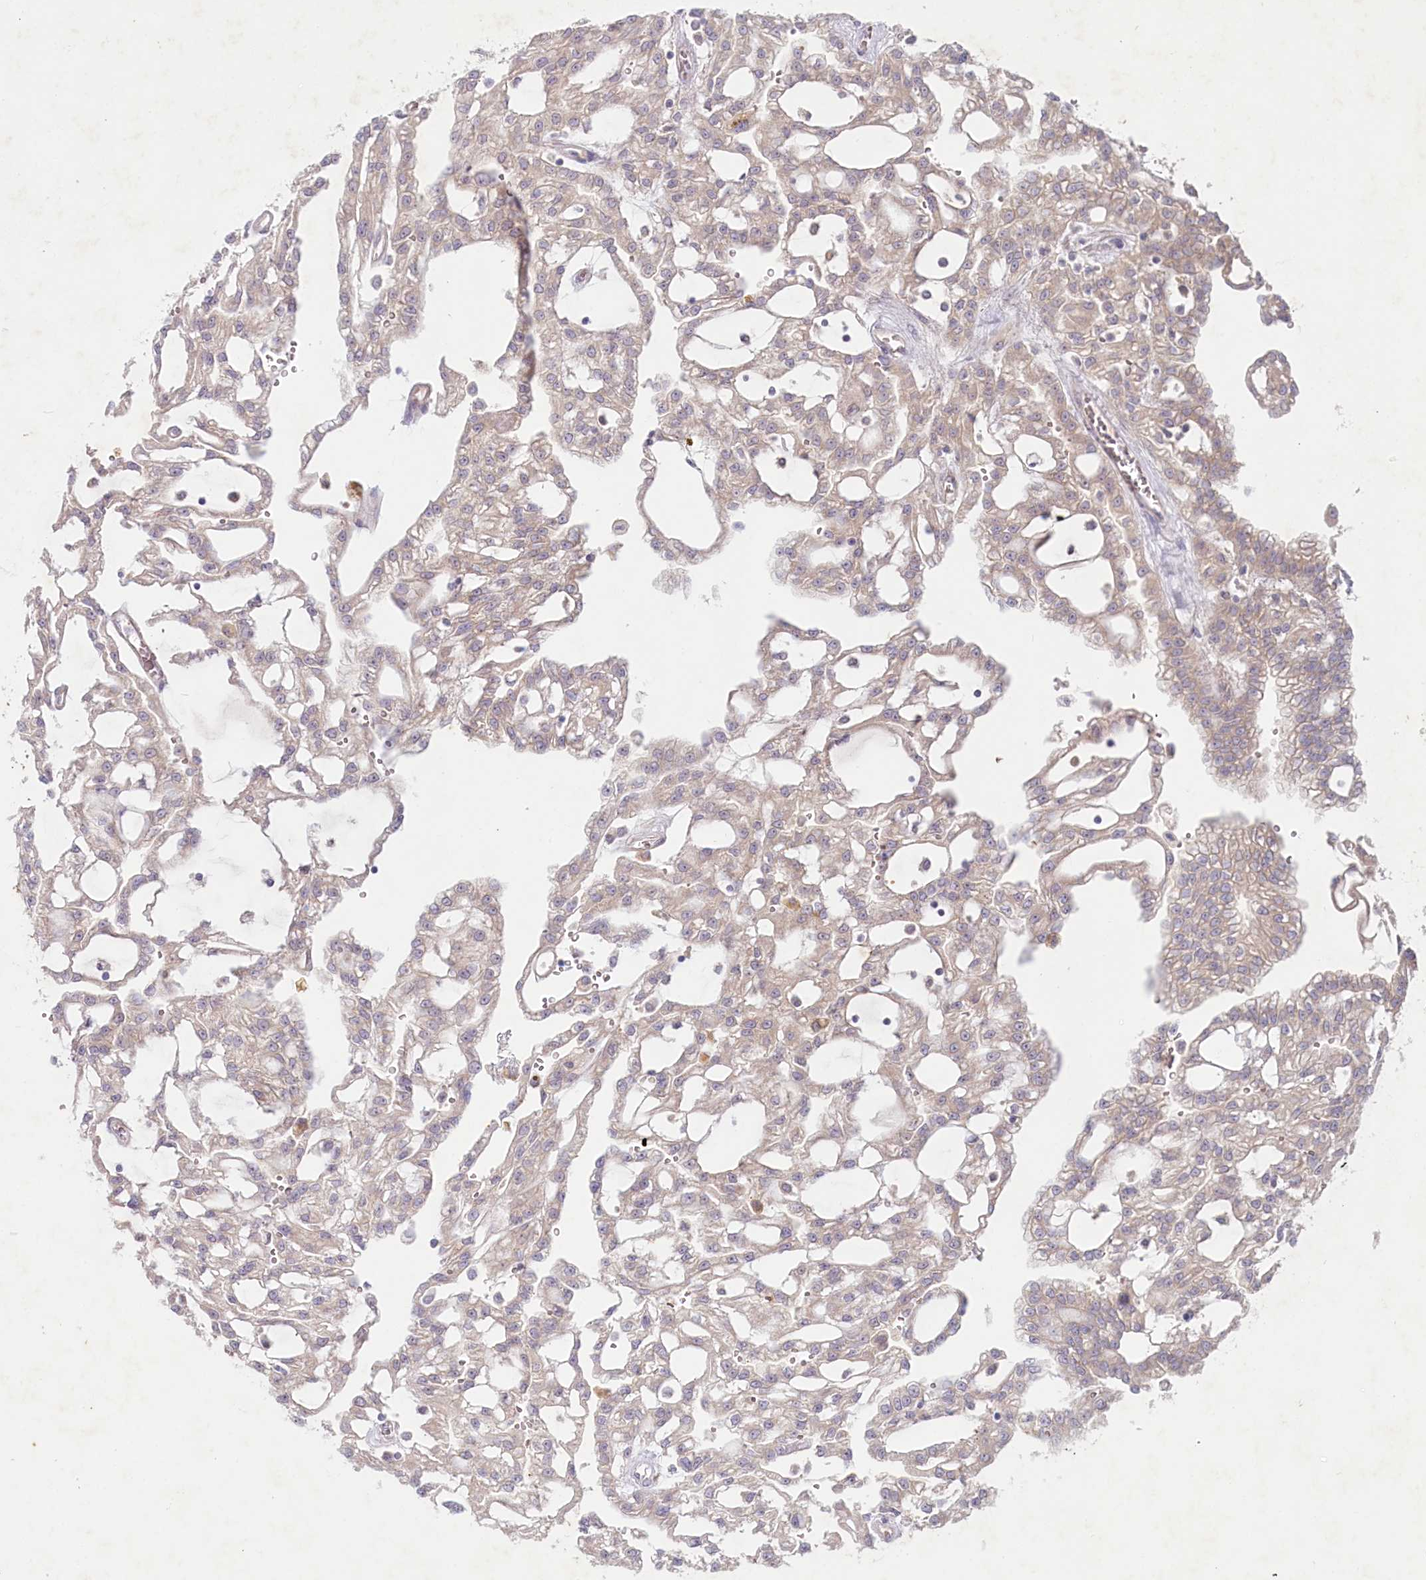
{"staining": {"intensity": "weak", "quantity": "<25%", "location": "cytoplasmic/membranous"}, "tissue": "renal cancer", "cell_type": "Tumor cells", "image_type": "cancer", "snomed": [{"axis": "morphology", "description": "Adenocarcinoma, NOS"}, {"axis": "topography", "description": "Kidney"}], "caption": "This is an immunohistochemistry (IHC) photomicrograph of renal adenocarcinoma. There is no positivity in tumor cells.", "gene": "TNIP1", "patient": {"sex": "male", "age": 63}}